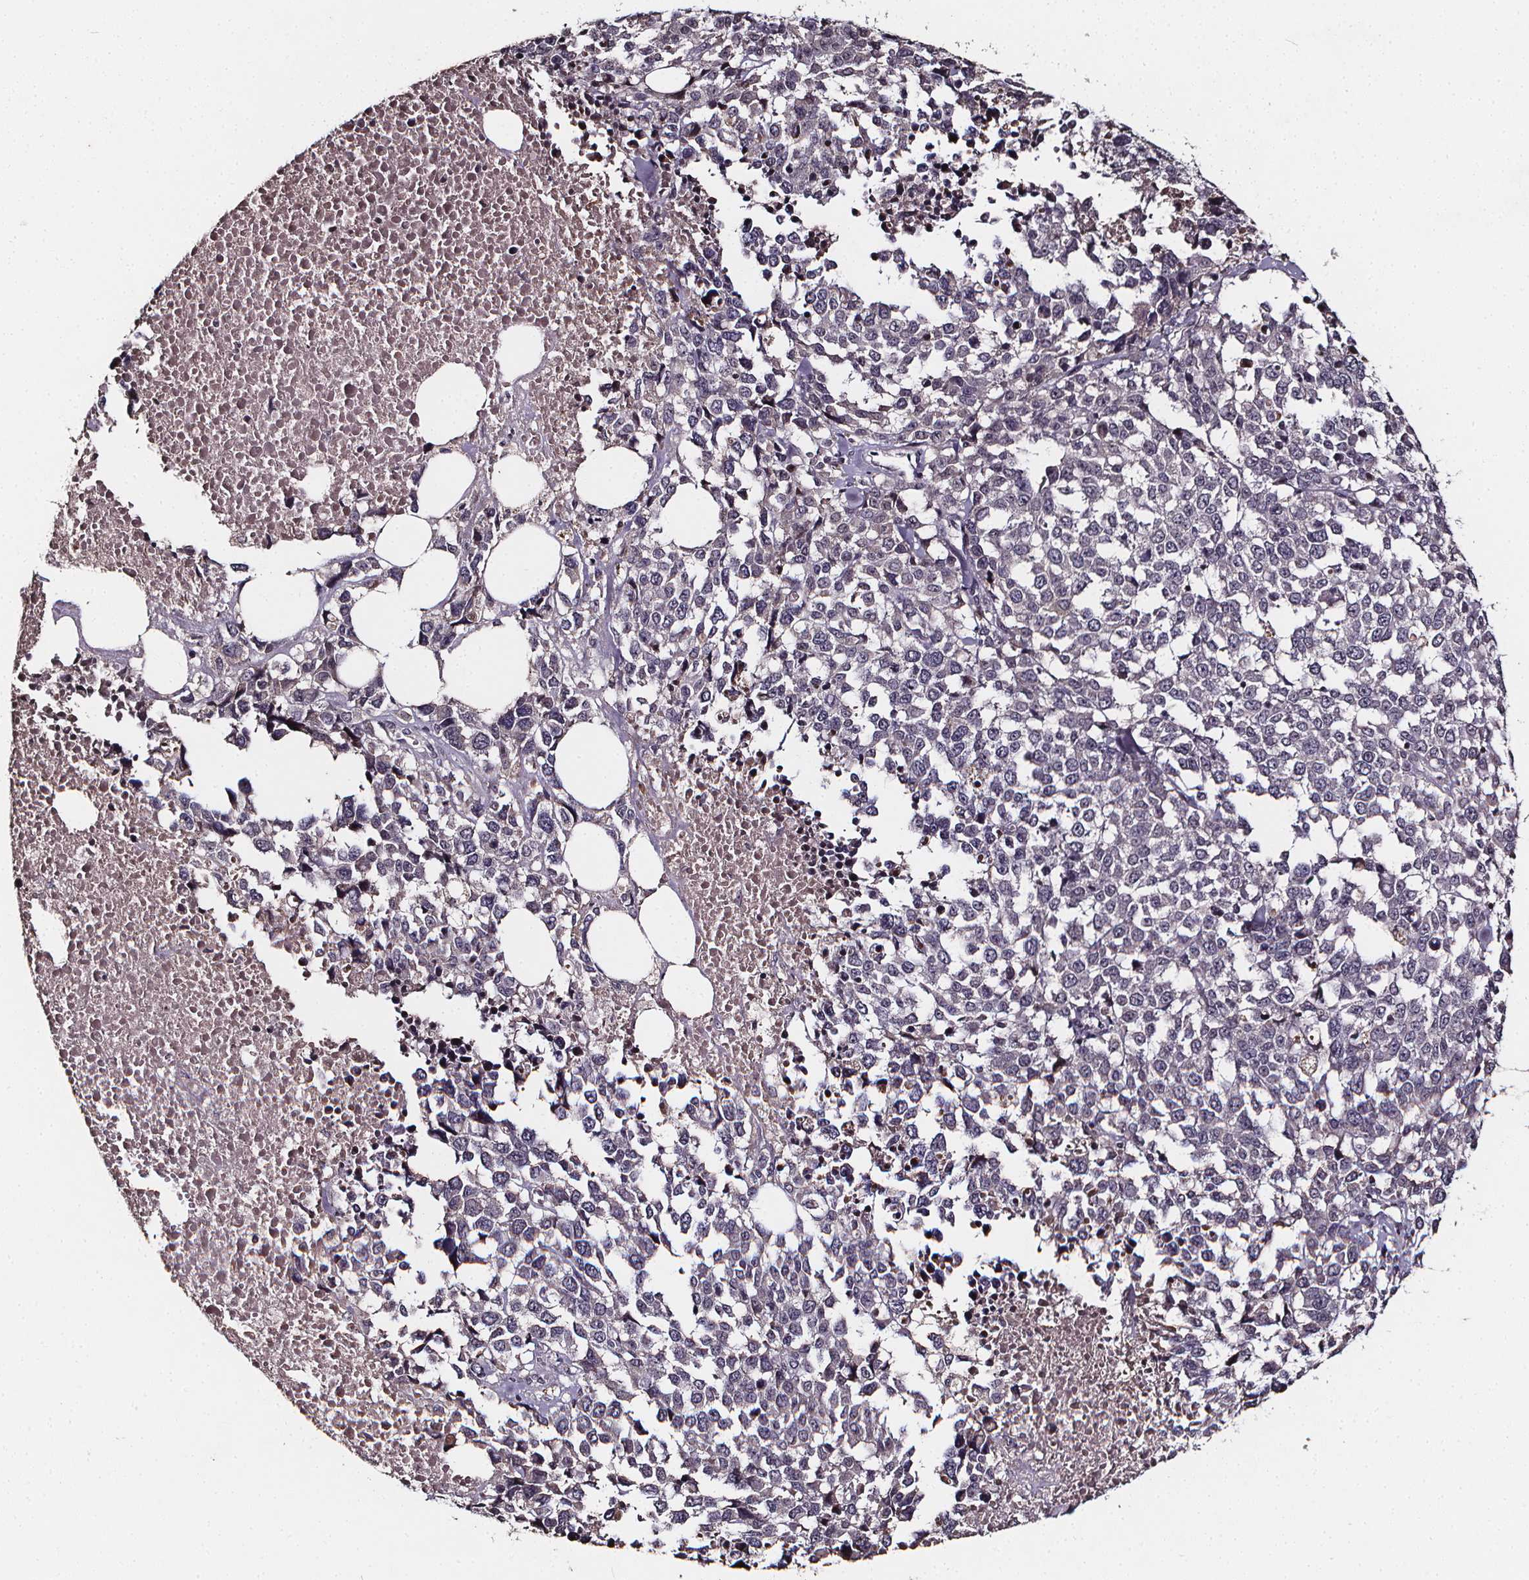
{"staining": {"intensity": "negative", "quantity": "none", "location": "none"}, "tissue": "melanoma", "cell_type": "Tumor cells", "image_type": "cancer", "snomed": [{"axis": "morphology", "description": "Malignant melanoma, Metastatic site"}, {"axis": "topography", "description": "Skin"}], "caption": "Immunohistochemistry image of neoplastic tissue: melanoma stained with DAB shows no significant protein positivity in tumor cells.", "gene": "SPAG8", "patient": {"sex": "male", "age": 84}}